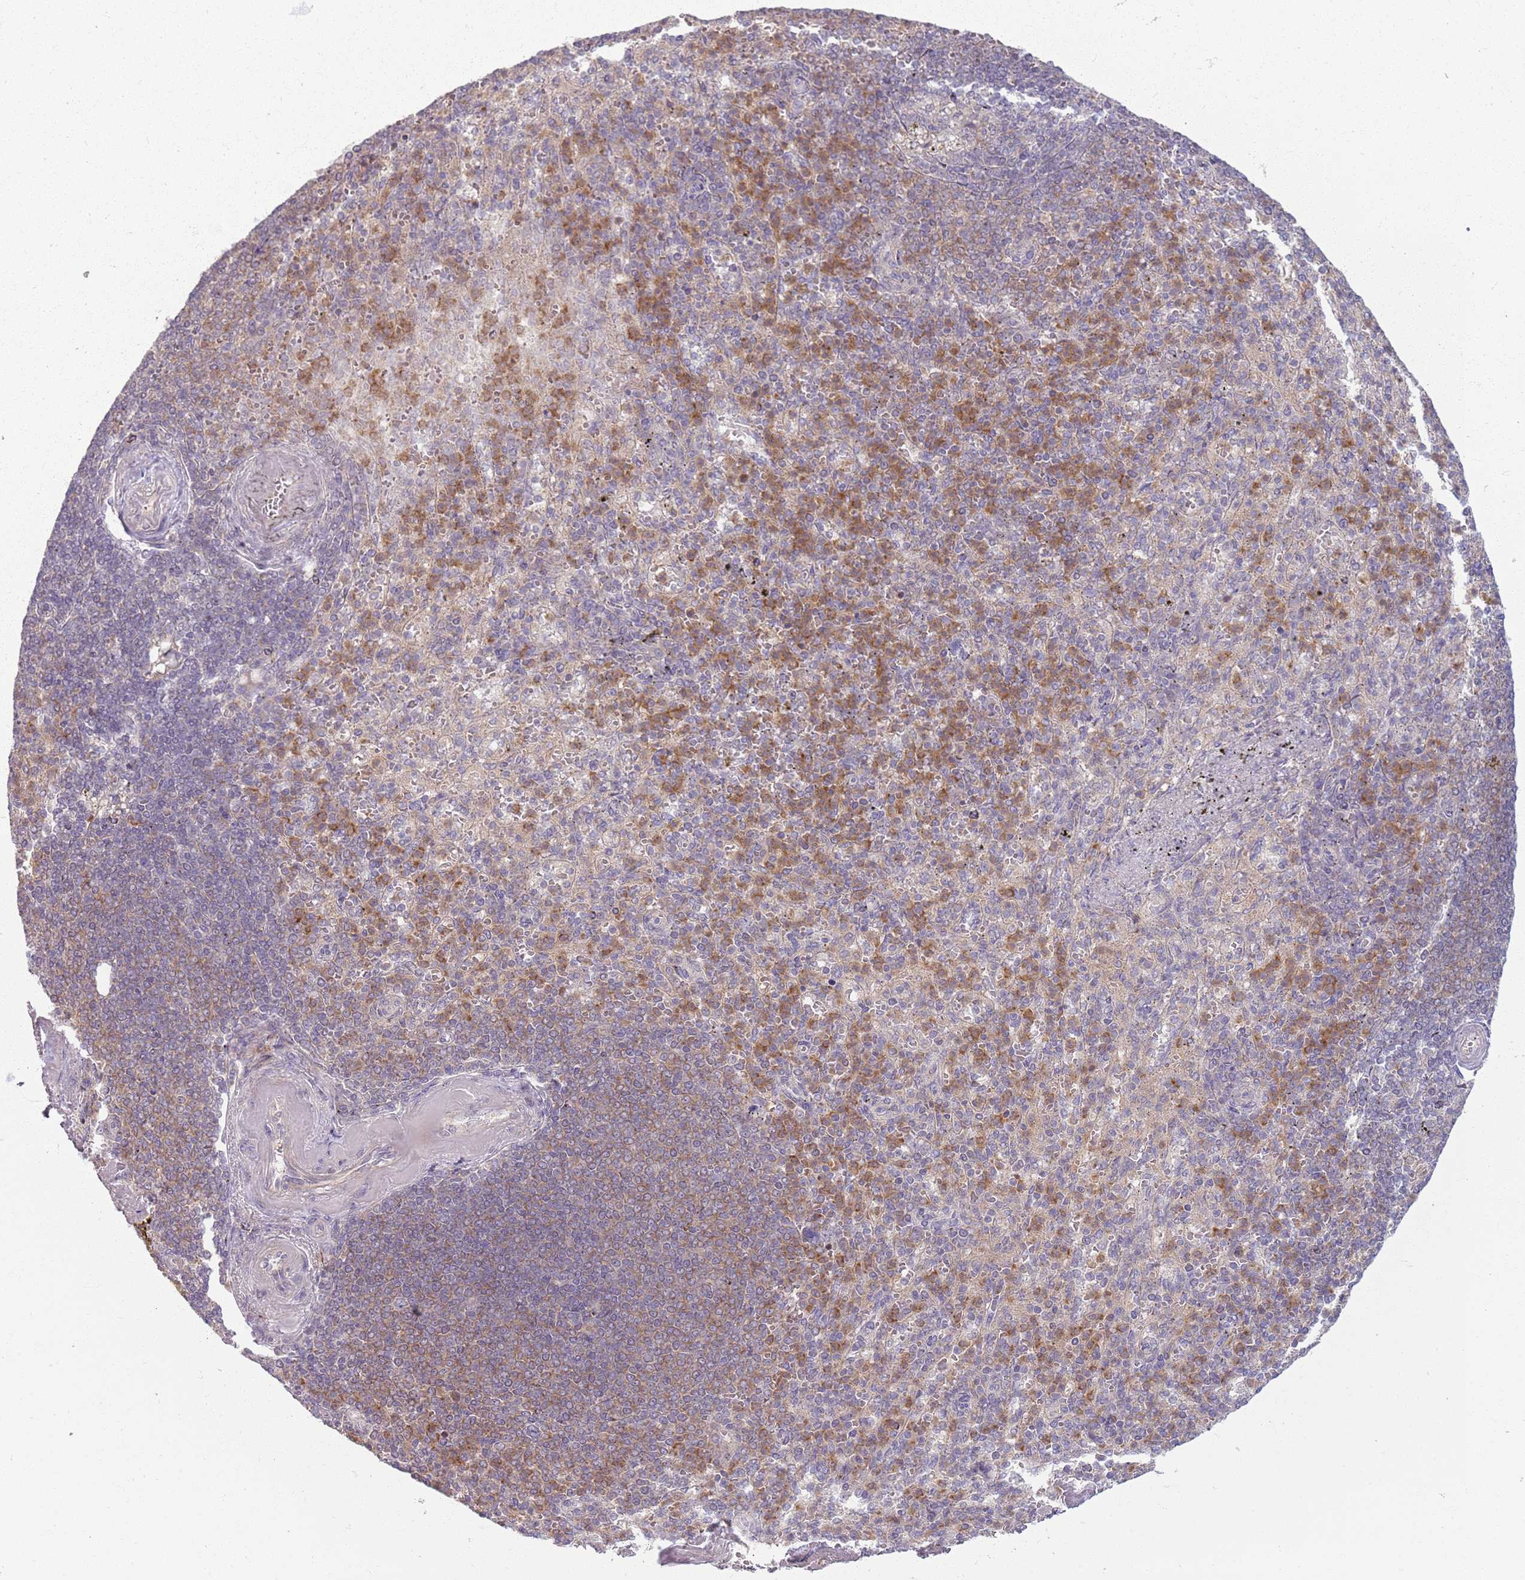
{"staining": {"intensity": "moderate", "quantity": "25%-75%", "location": "cytoplasmic/membranous"}, "tissue": "spleen", "cell_type": "Cells in red pulp", "image_type": "normal", "snomed": [{"axis": "morphology", "description": "Normal tissue, NOS"}, {"axis": "topography", "description": "Spleen"}], "caption": "Immunohistochemical staining of unremarkable spleen exhibits 25%-75% levels of moderate cytoplasmic/membranous protein expression in about 25%-75% of cells in red pulp. The protein of interest is shown in brown color, while the nuclei are stained blue.", "gene": "ZDHHC2", "patient": {"sex": "female", "age": 74}}